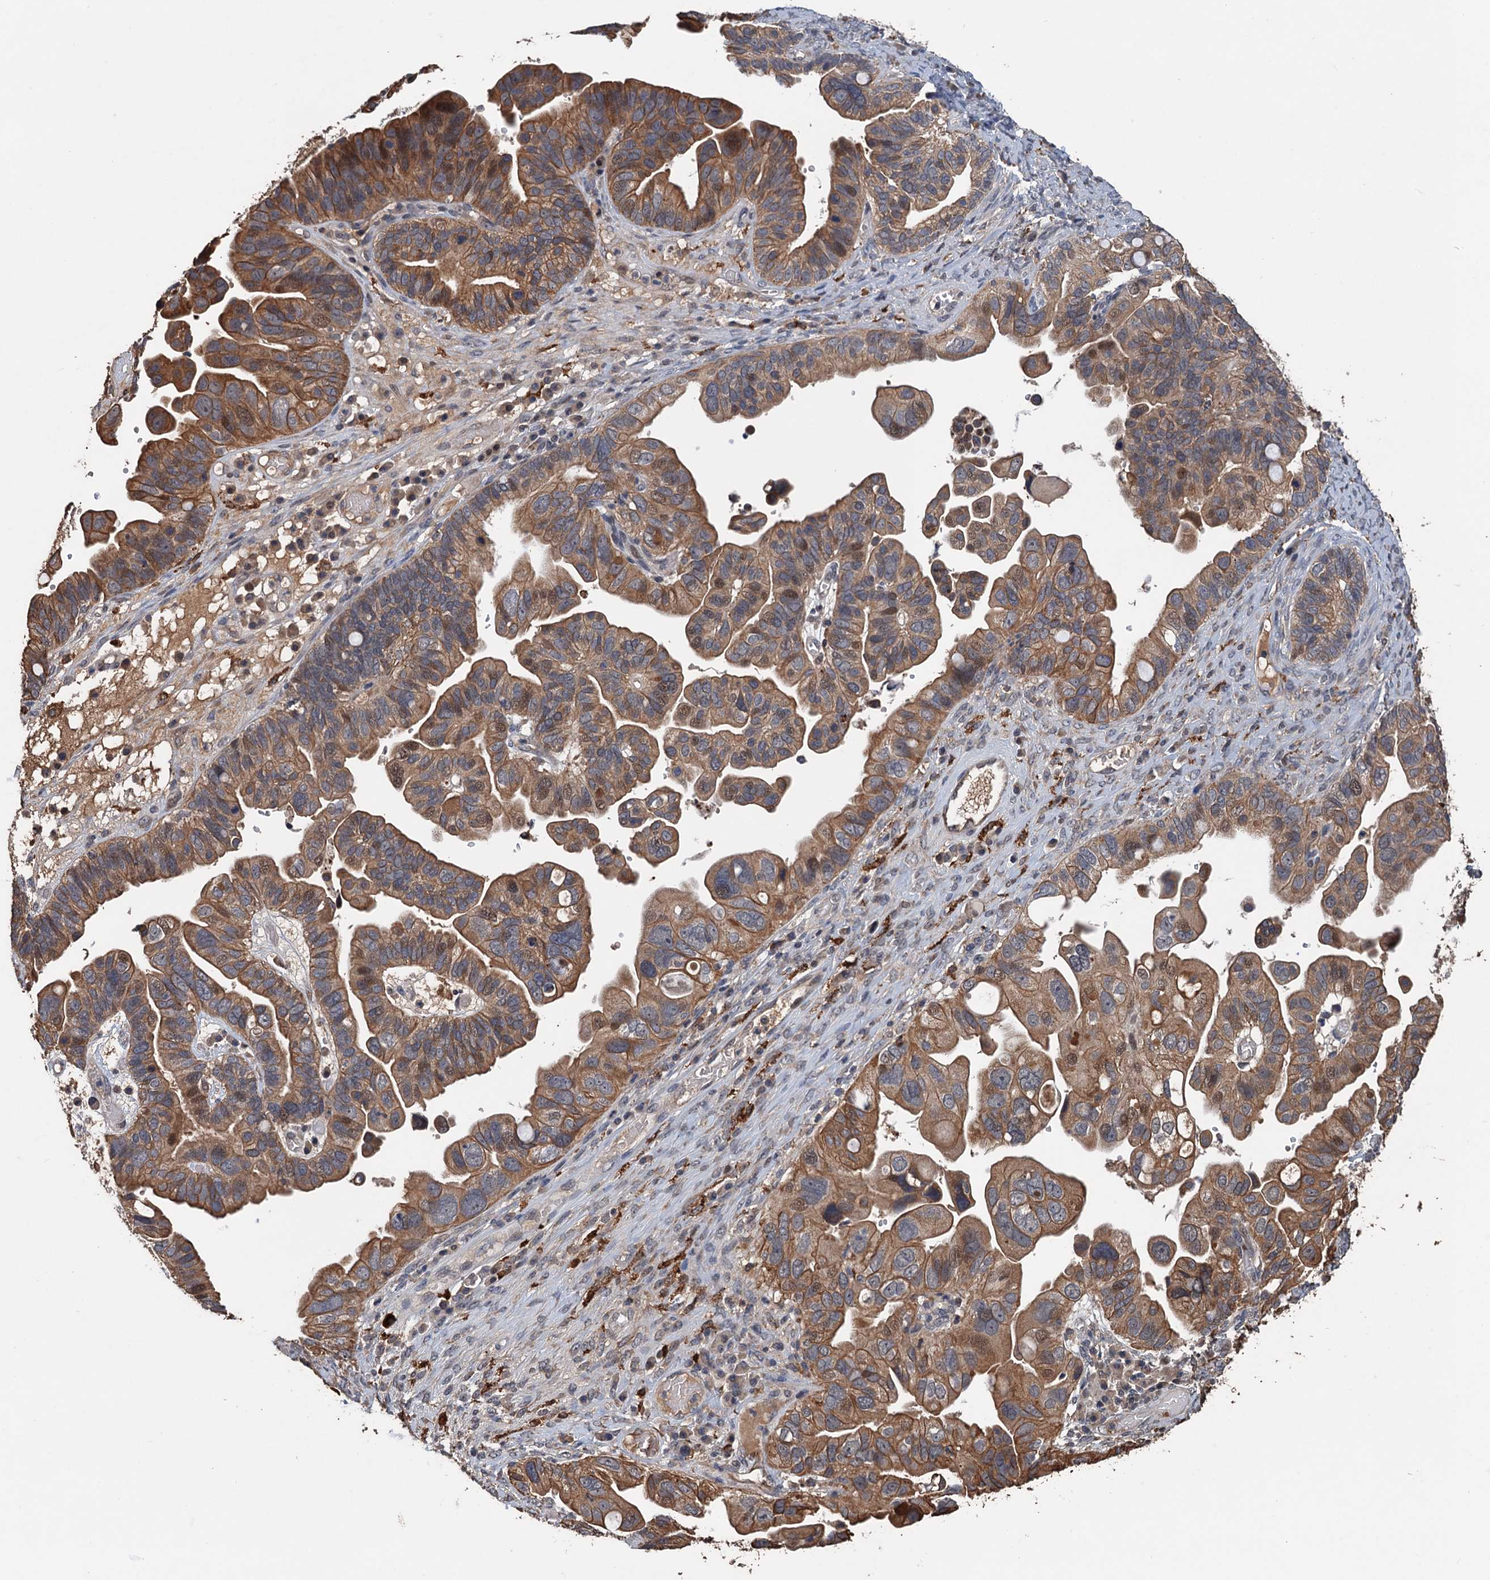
{"staining": {"intensity": "moderate", "quantity": ">75%", "location": "cytoplasmic/membranous,nuclear"}, "tissue": "ovarian cancer", "cell_type": "Tumor cells", "image_type": "cancer", "snomed": [{"axis": "morphology", "description": "Cystadenocarcinoma, serous, NOS"}, {"axis": "topography", "description": "Ovary"}], "caption": "The immunohistochemical stain labels moderate cytoplasmic/membranous and nuclear positivity in tumor cells of ovarian cancer (serous cystadenocarcinoma) tissue. (brown staining indicates protein expression, while blue staining denotes nuclei).", "gene": "ZNF438", "patient": {"sex": "female", "age": 56}}